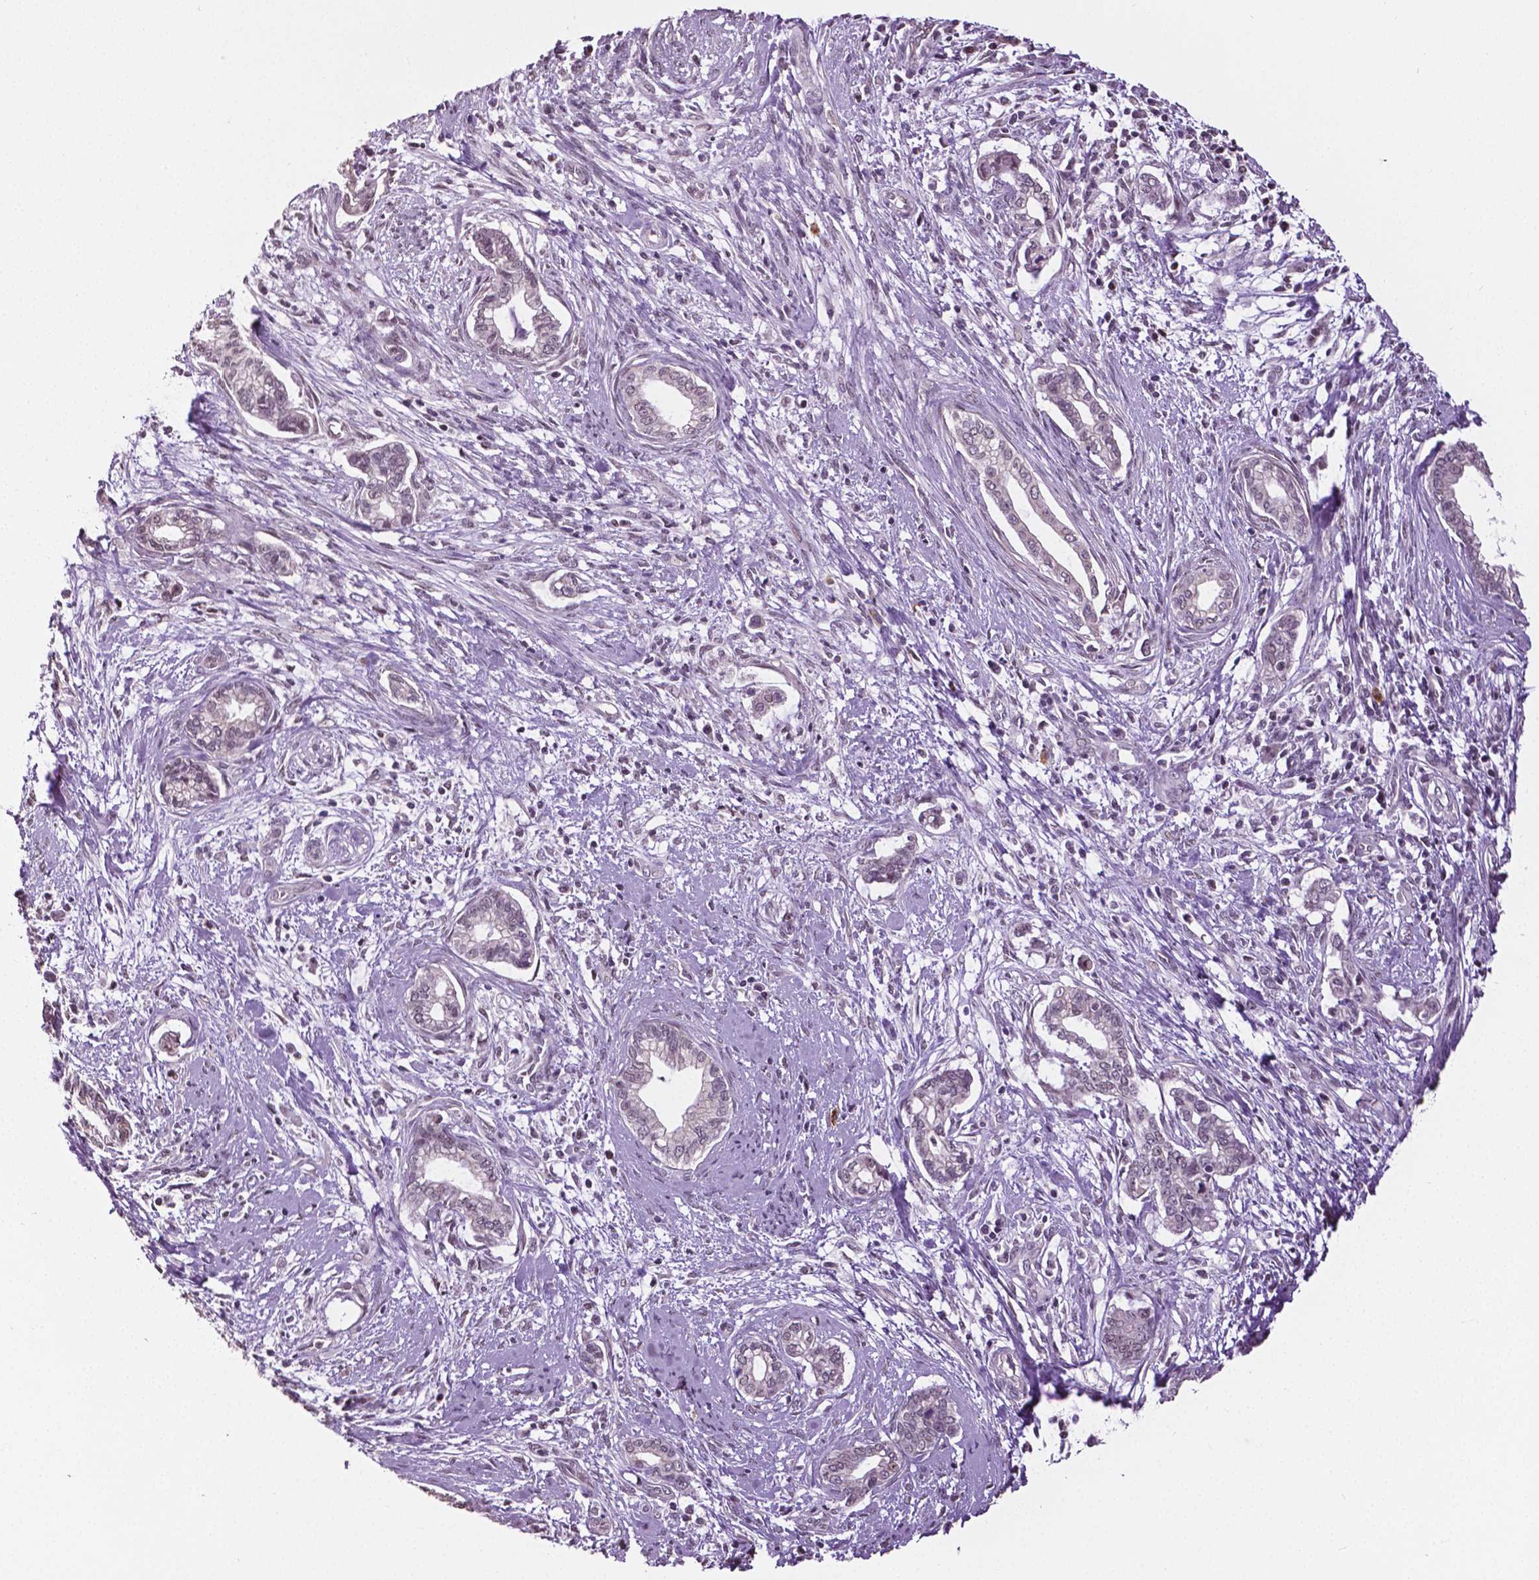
{"staining": {"intensity": "weak", "quantity": "<25%", "location": "nuclear"}, "tissue": "cervical cancer", "cell_type": "Tumor cells", "image_type": "cancer", "snomed": [{"axis": "morphology", "description": "Adenocarcinoma, NOS"}, {"axis": "topography", "description": "Cervix"}], "caption": "Human cervical cancer stained for a protein using immunohistochemistry (IHC) demonstrates no expression in tumor cells.", "gene": "DLX5", "patient": {"sex": "female", "age": 62}}